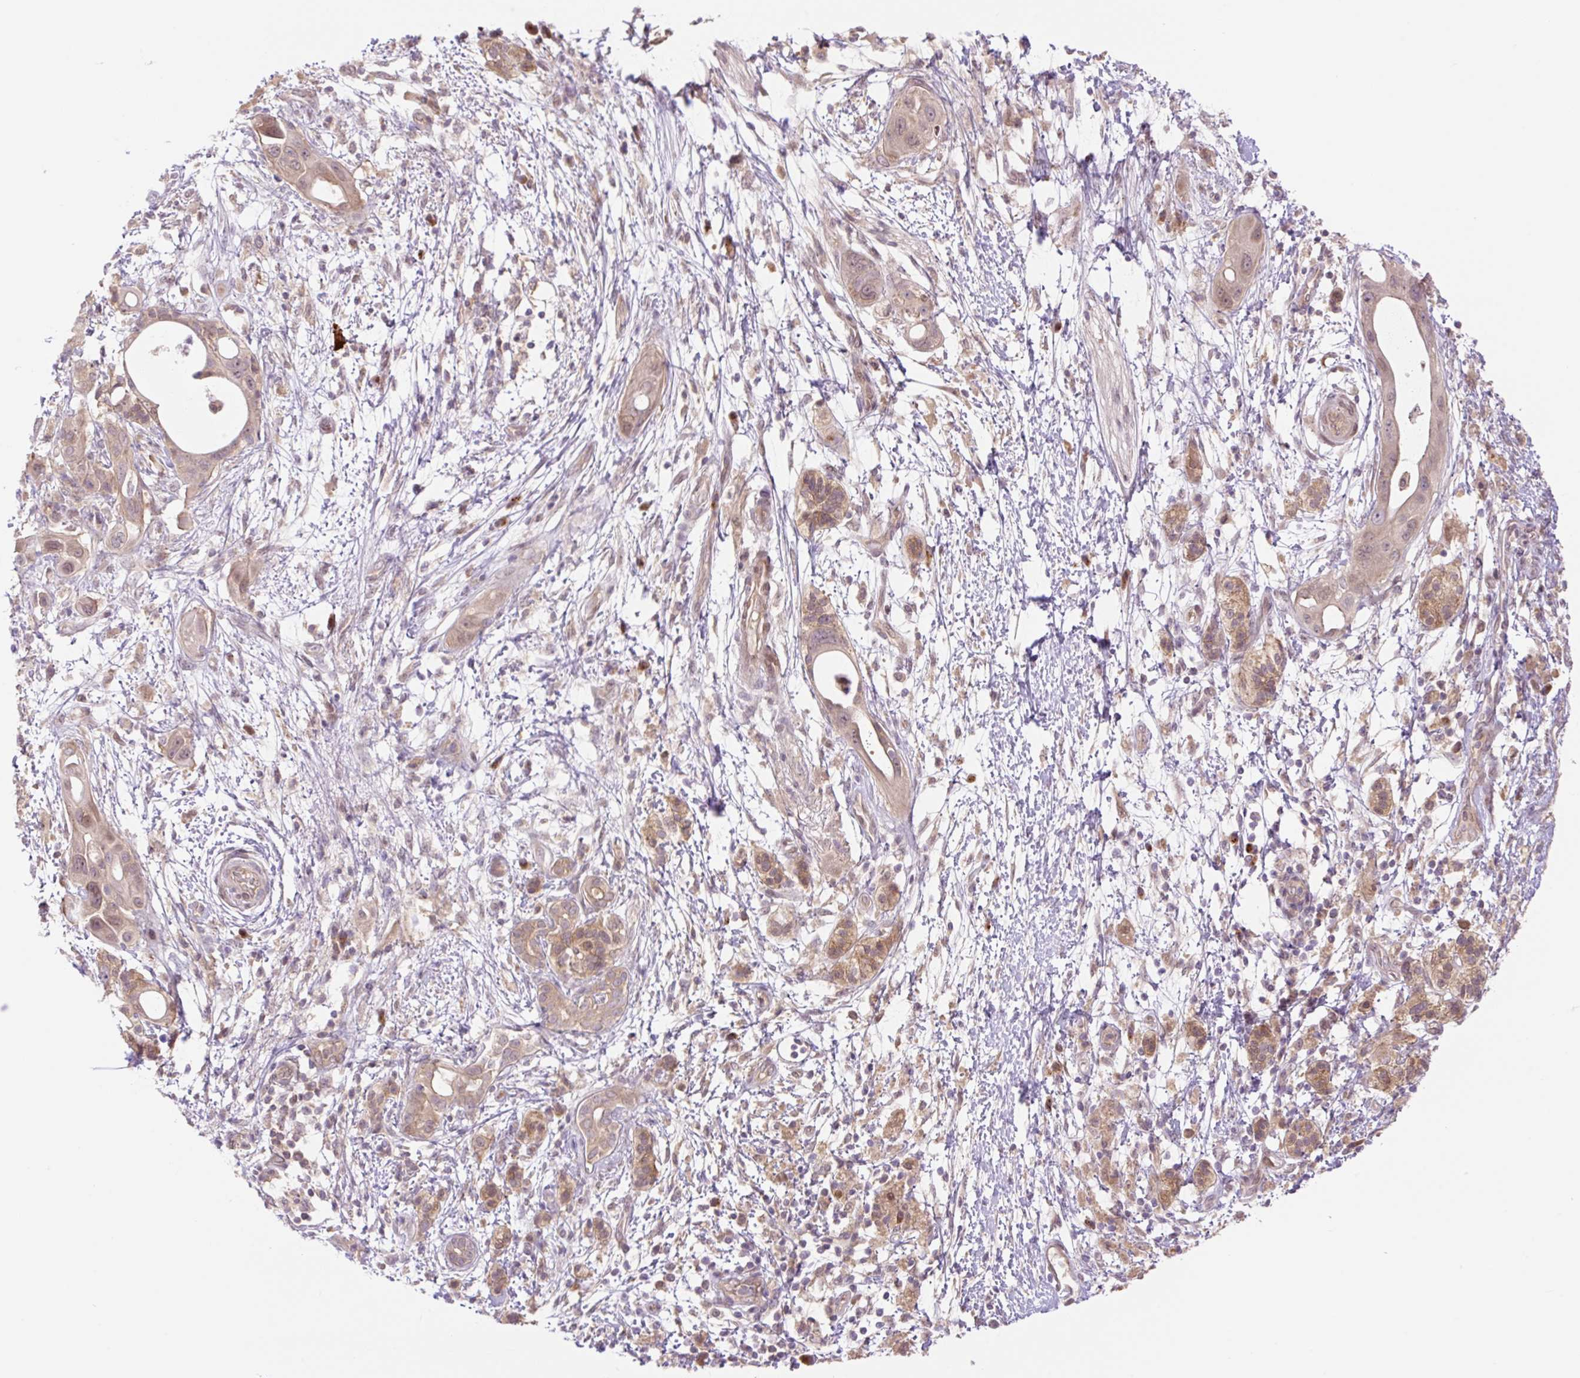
{"staining": {"intensity": "weak", "quantity": "25%-75%", "location": "cytoplasmic/membranous,nuclear"}, "tissue": "pancreatic cancer", "cell_type": "Tumor cells", "image_type": "cancer", "snomed": [{"axis": "morphology", "description": "Adenocarcinoma, NOS"}, {"axis": "topography", "description": "Pancreas"}], "caption": "Immunohistochemical staining of pancreatic cancer reveals low levels of weak cytoplasmic/membranous and nuclear protein positivity in approximately 25%-75% of tumor cells. Immunohistochemistry stains the protein of interest in brown and the nuclei are stained blue.", "gene": "VPS25", "patient": {"sex": "male", "age": 68}}